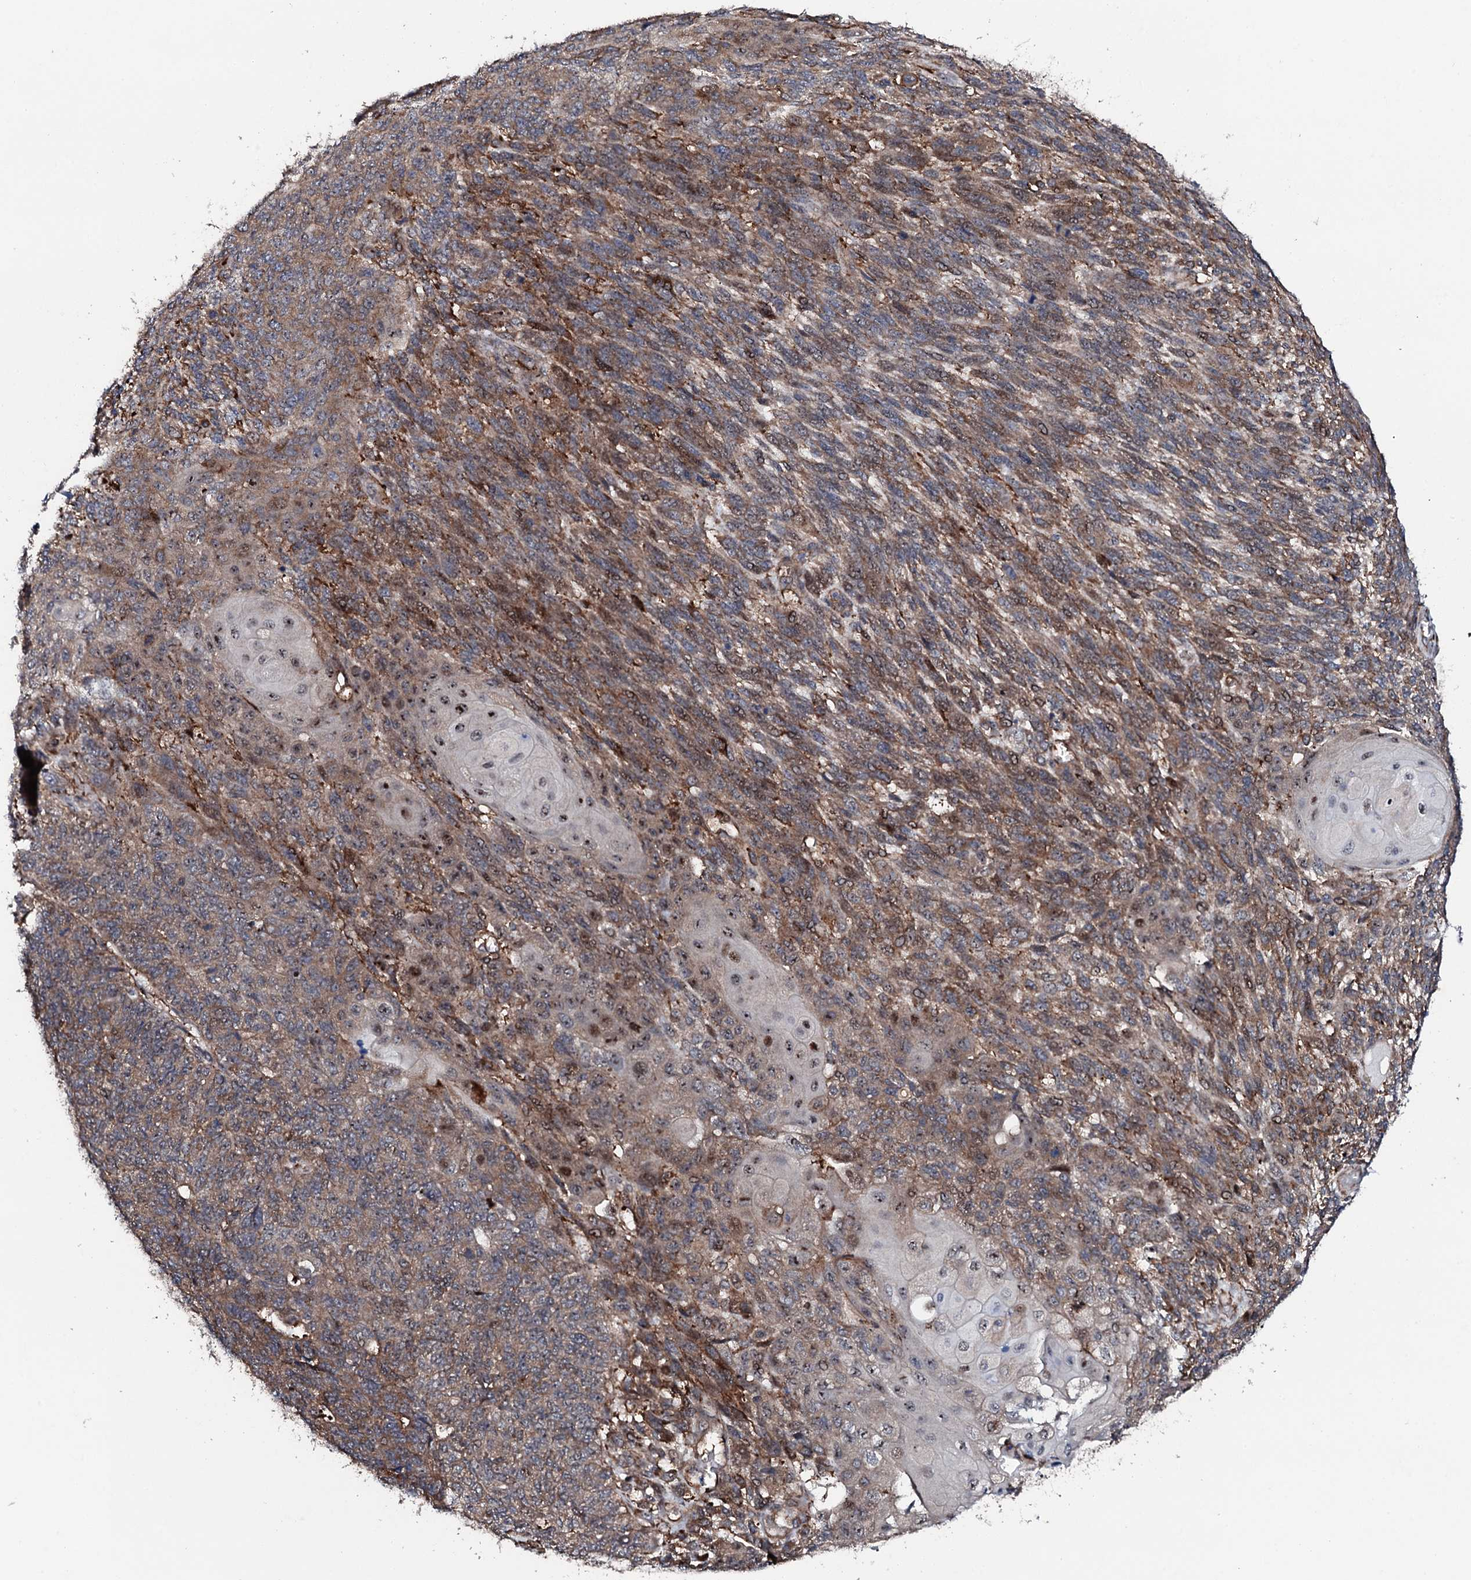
{"staining": {"intensity": "moderate", "quantity": "25%-75%", "location": "cytoplasmic/membranous,nuclear"}, "tissue": "endometrial cancer", "cell_type": "Tumor cells", "image_type": "cancer", "snomed": [{"axis": "morphology", "description": "Adenocarcinoma, NOS"}, {"axis": "topography", "description": "Endometrium"}], "caption": "Moderate cytoplasmic/membranous and nuclear protein positivity is identified in approximately 25%-75% of tumor cells in endometrial cancer (adenocarcinoma). The staining was performed using DAB (3,3'-diaminobenzidine) to visualize the protein expression in brown, while the nuclei were stained in blue with hematoxylin (Magnification: 20x).", "gene": "GTPBP4", "patient": {"sex": "female", "age": 32}}